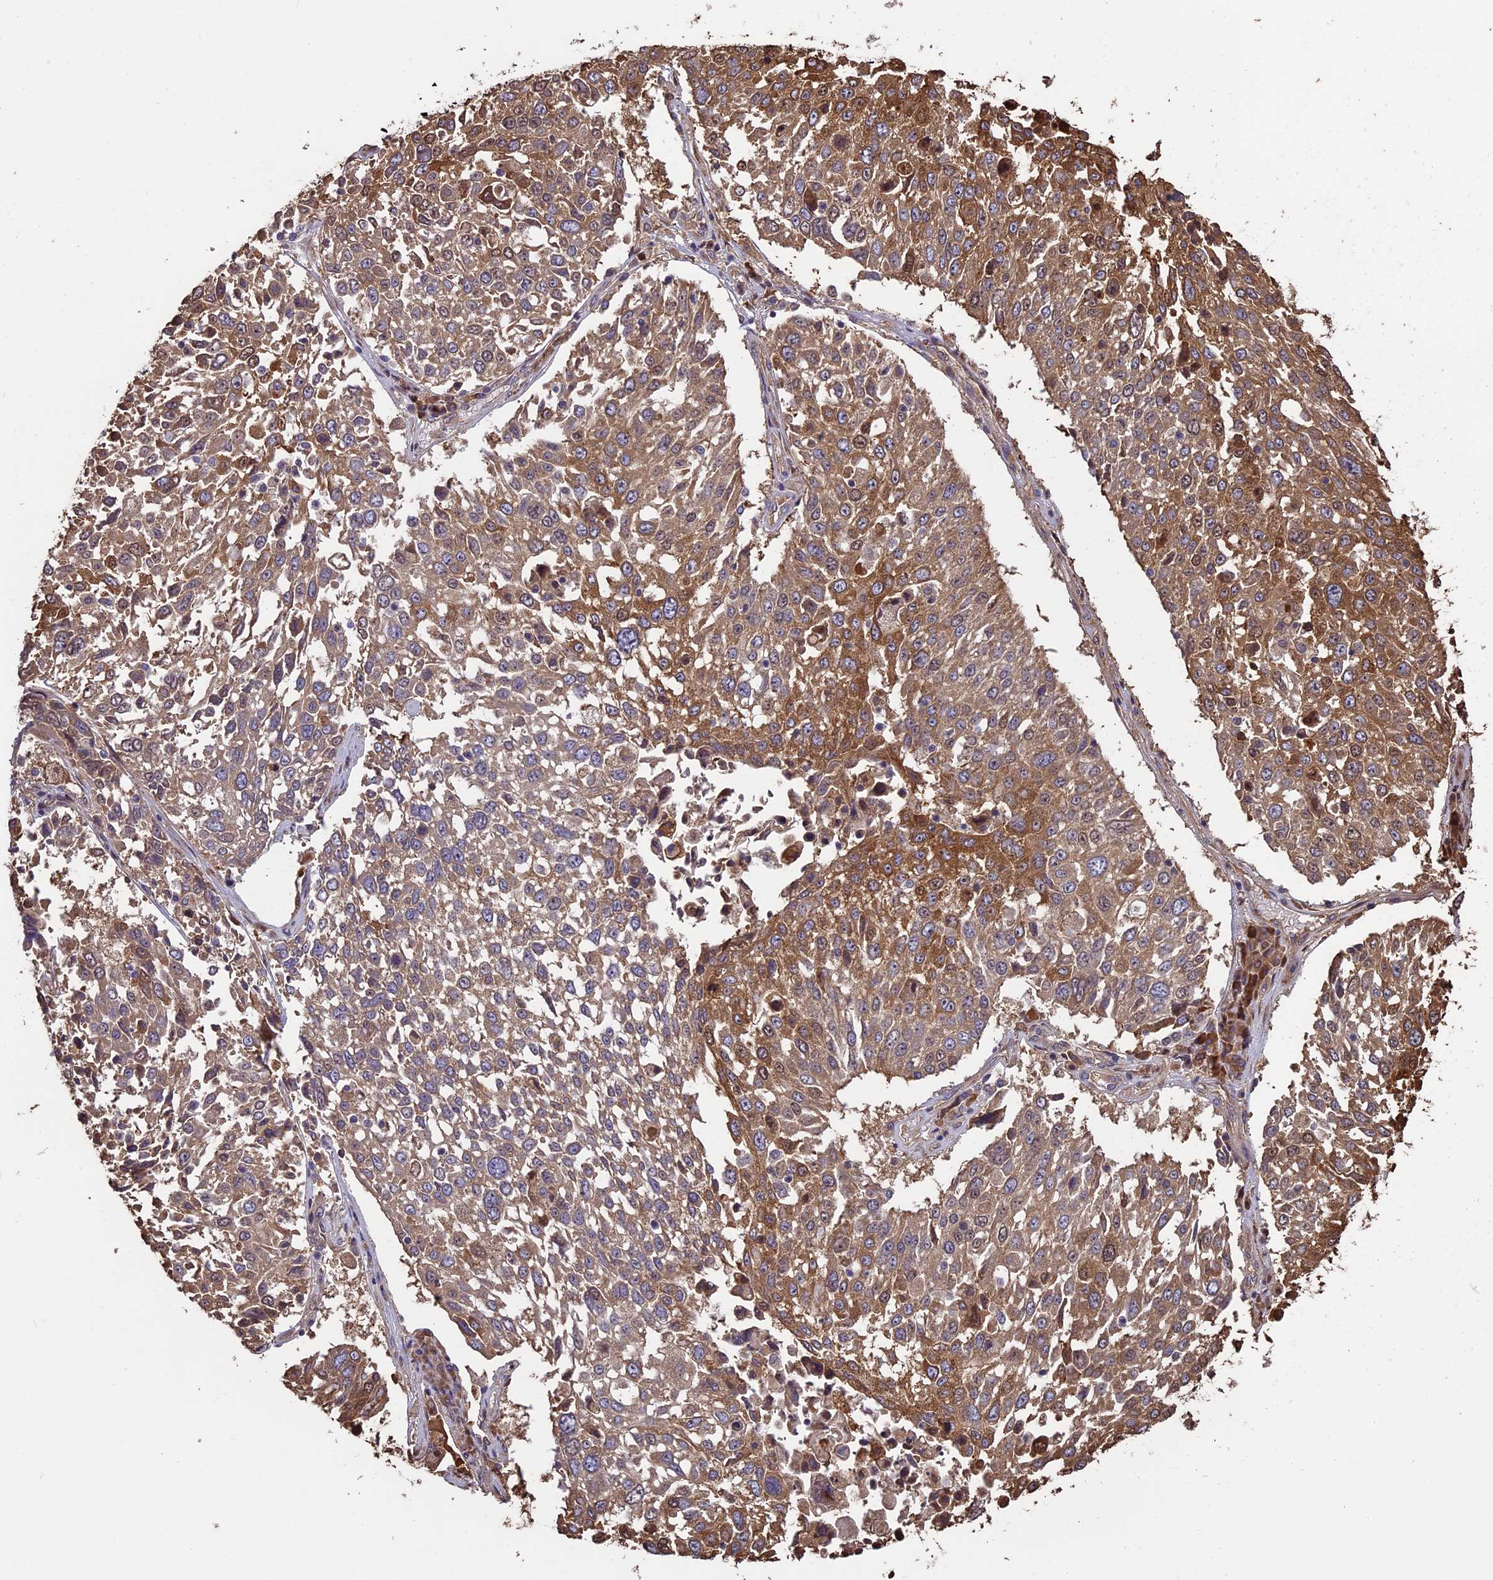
{"staining": {"intensity": "moderate", "quantity": ">75%", "location": "cytoplasmic/membranous"}, "tissue": "lung cancer", "cell_type": "Tumor cells", "image_type": "cancer", "snomed": [{"axis": "morphology", "description": "Squamous cell carcinoma, NOS"}, {"axis": "topography", "description": "Lung"}], "caption": "Tumor cells show medium levels of moderate cytoplasmic/membranous staining in approximately >75% of cells in lung cancer (squamous cell carcinoma). (DAB IHC, brown staining for protein, blue staining for nuclei).", "gene": "VWA3A", "patient": {"sex": "male", "age": 65}}